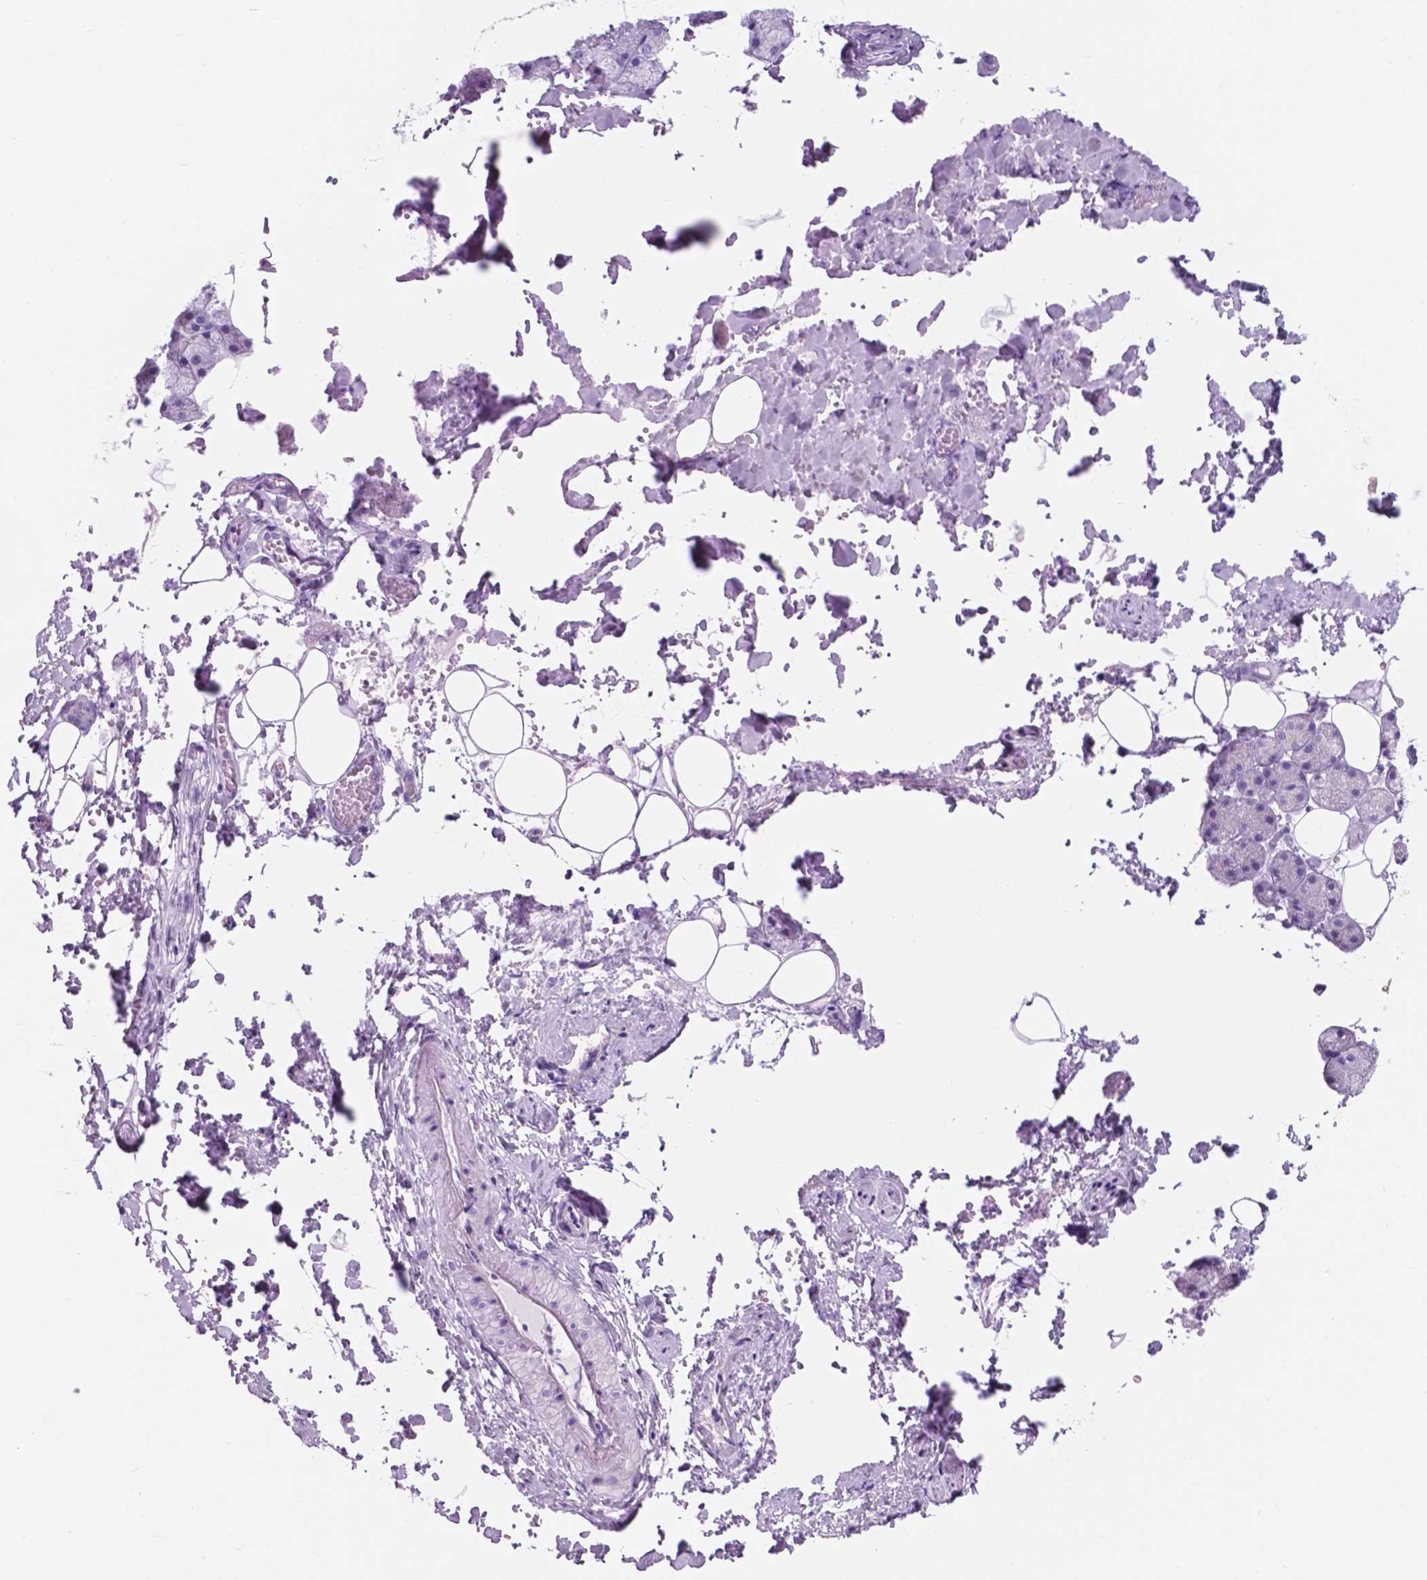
{"staining": {"intensity": "negative", "quantity": "none", "location": "none"}, "tissue": "salivary gland", "cell_type": "Glandular cells", "image_type": "normal", "snomed": [{"axis": "morphology", "description": "Normal tissue, NOS"}, {"axis": "topography", "description": "Salivary gland"}], "caption": "Salivary gland stained for a protein using immunohistochemistry (IHC) exhibits no expression glandular cells.", "gene": "CUZD1", "patient": {"sex": "male", "age": 38}}